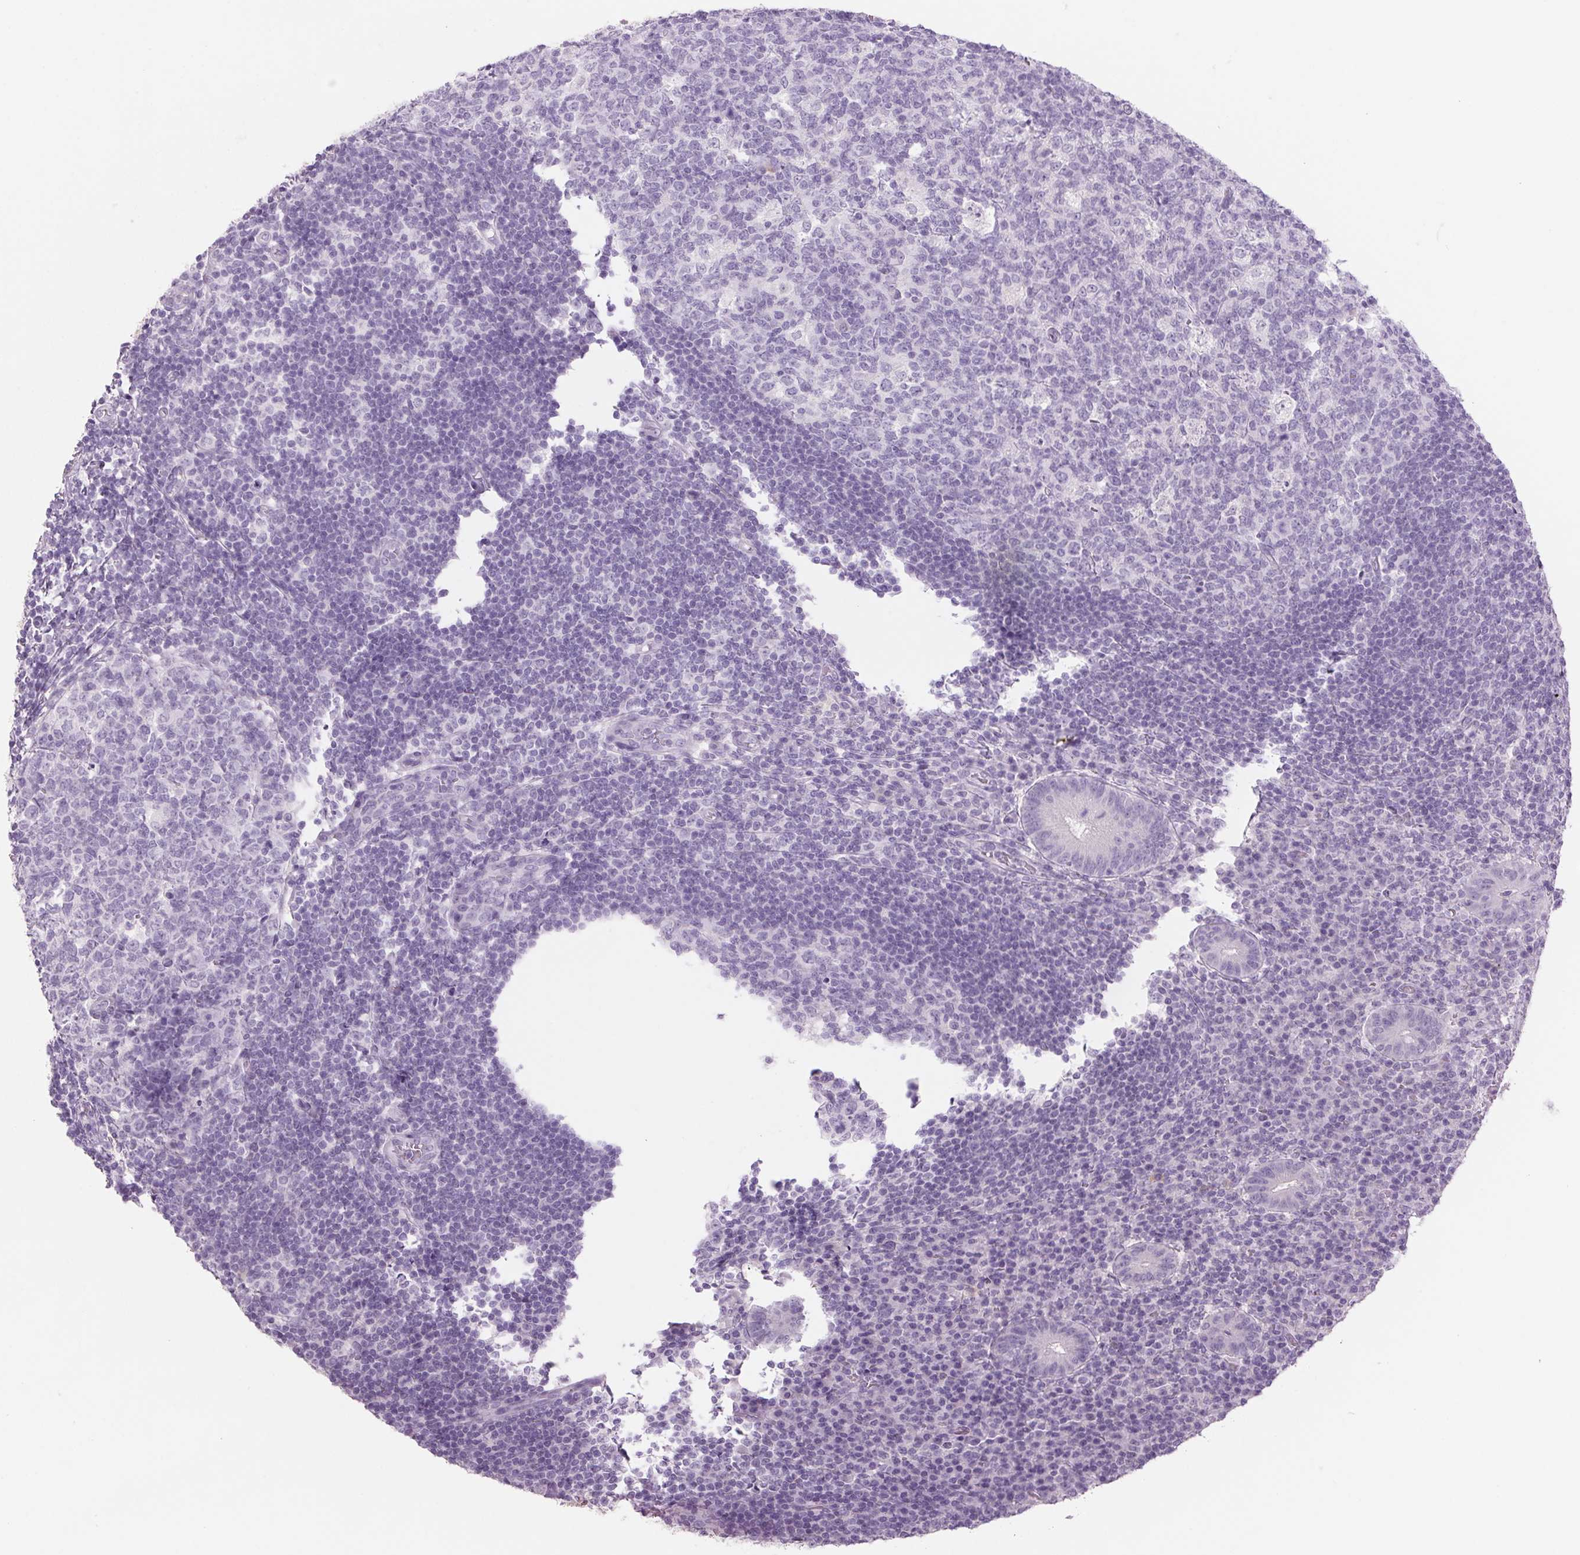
{"staining": {"intensity": "negative", "quantity": "none", "location": "none"}, "tissue": "appendix", "cell_type": "Glandular cells", "image_type": "normal", "snomed": [{"axis": "morphology", "description": "Normal tissue, NOS"}, {"axis": "topography", "description": "Appendix"}], "caption": "The histopathology image displays no staining of glandular cells in benign appendix.", "gene": "PPP1R1A", "patient": {"sex": "male", "age": 18}}